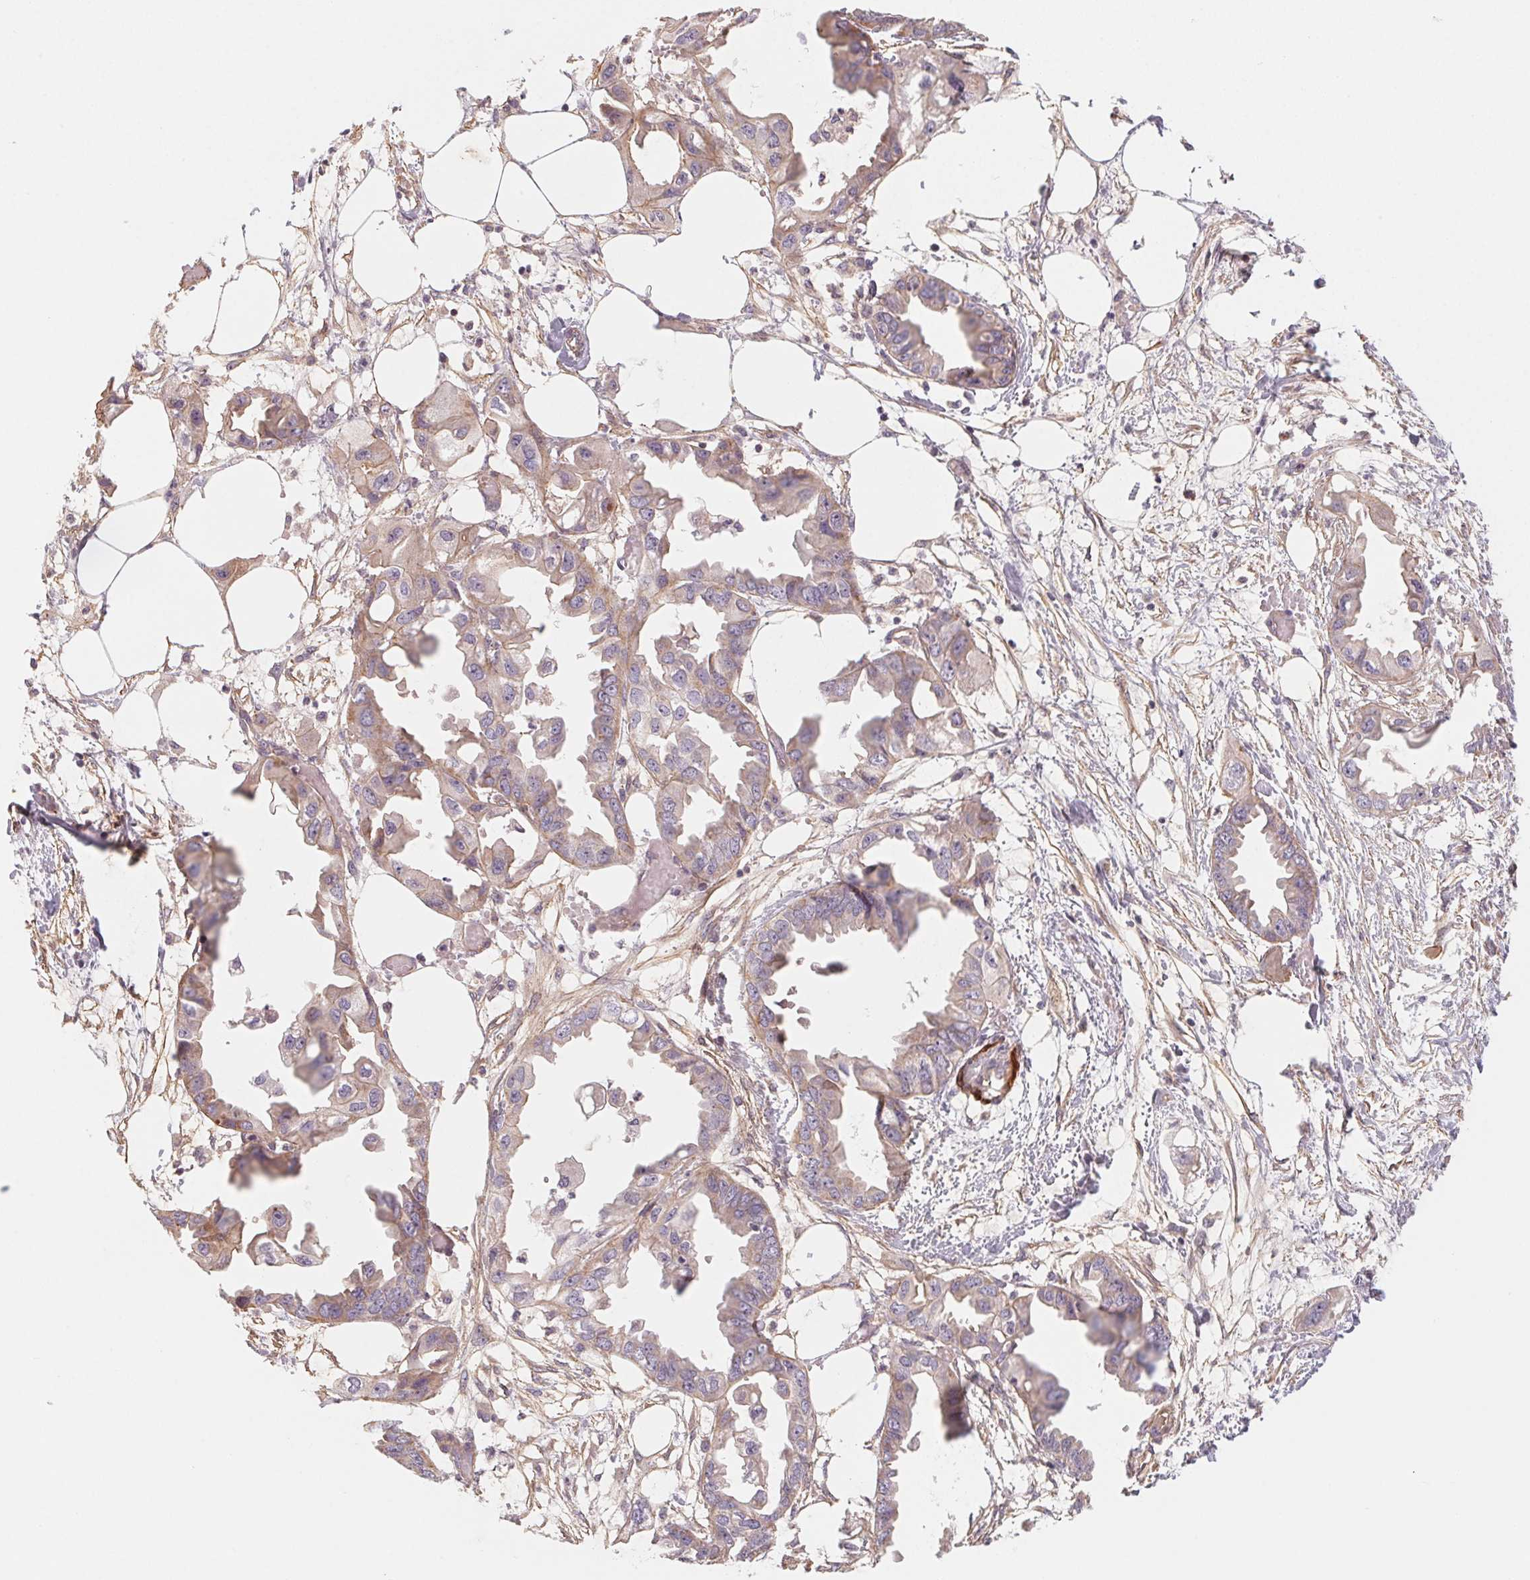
{"staining": {"intensity": "weak", "quantity": "25%-75%", "location": "cytoplasmic/membranous"}, "tissue": "endometrial cancer", "cell_type": "Tumor cells", "image_type": "cancer", "snomed": [{"axis": "morphology", "description": "Adenocarcinoma, NOS"}, {"axis": "morphology", "description": "Adenocarcinoma, metastatic, NOS"}, {"axis": "topography", "description": "Adipose tissue"}, {"axis": "topography", "description": "Endometrium"}], "caption": "Endometrial metastatic adenocarcinoma was stained to show a protein in brown. There is low levels of weak cytoplasmic/membranous positivity in about 25%-75% of tumor cells.", "gene": "CCDC112", "patient": {"sex": "female", "age": 67}}